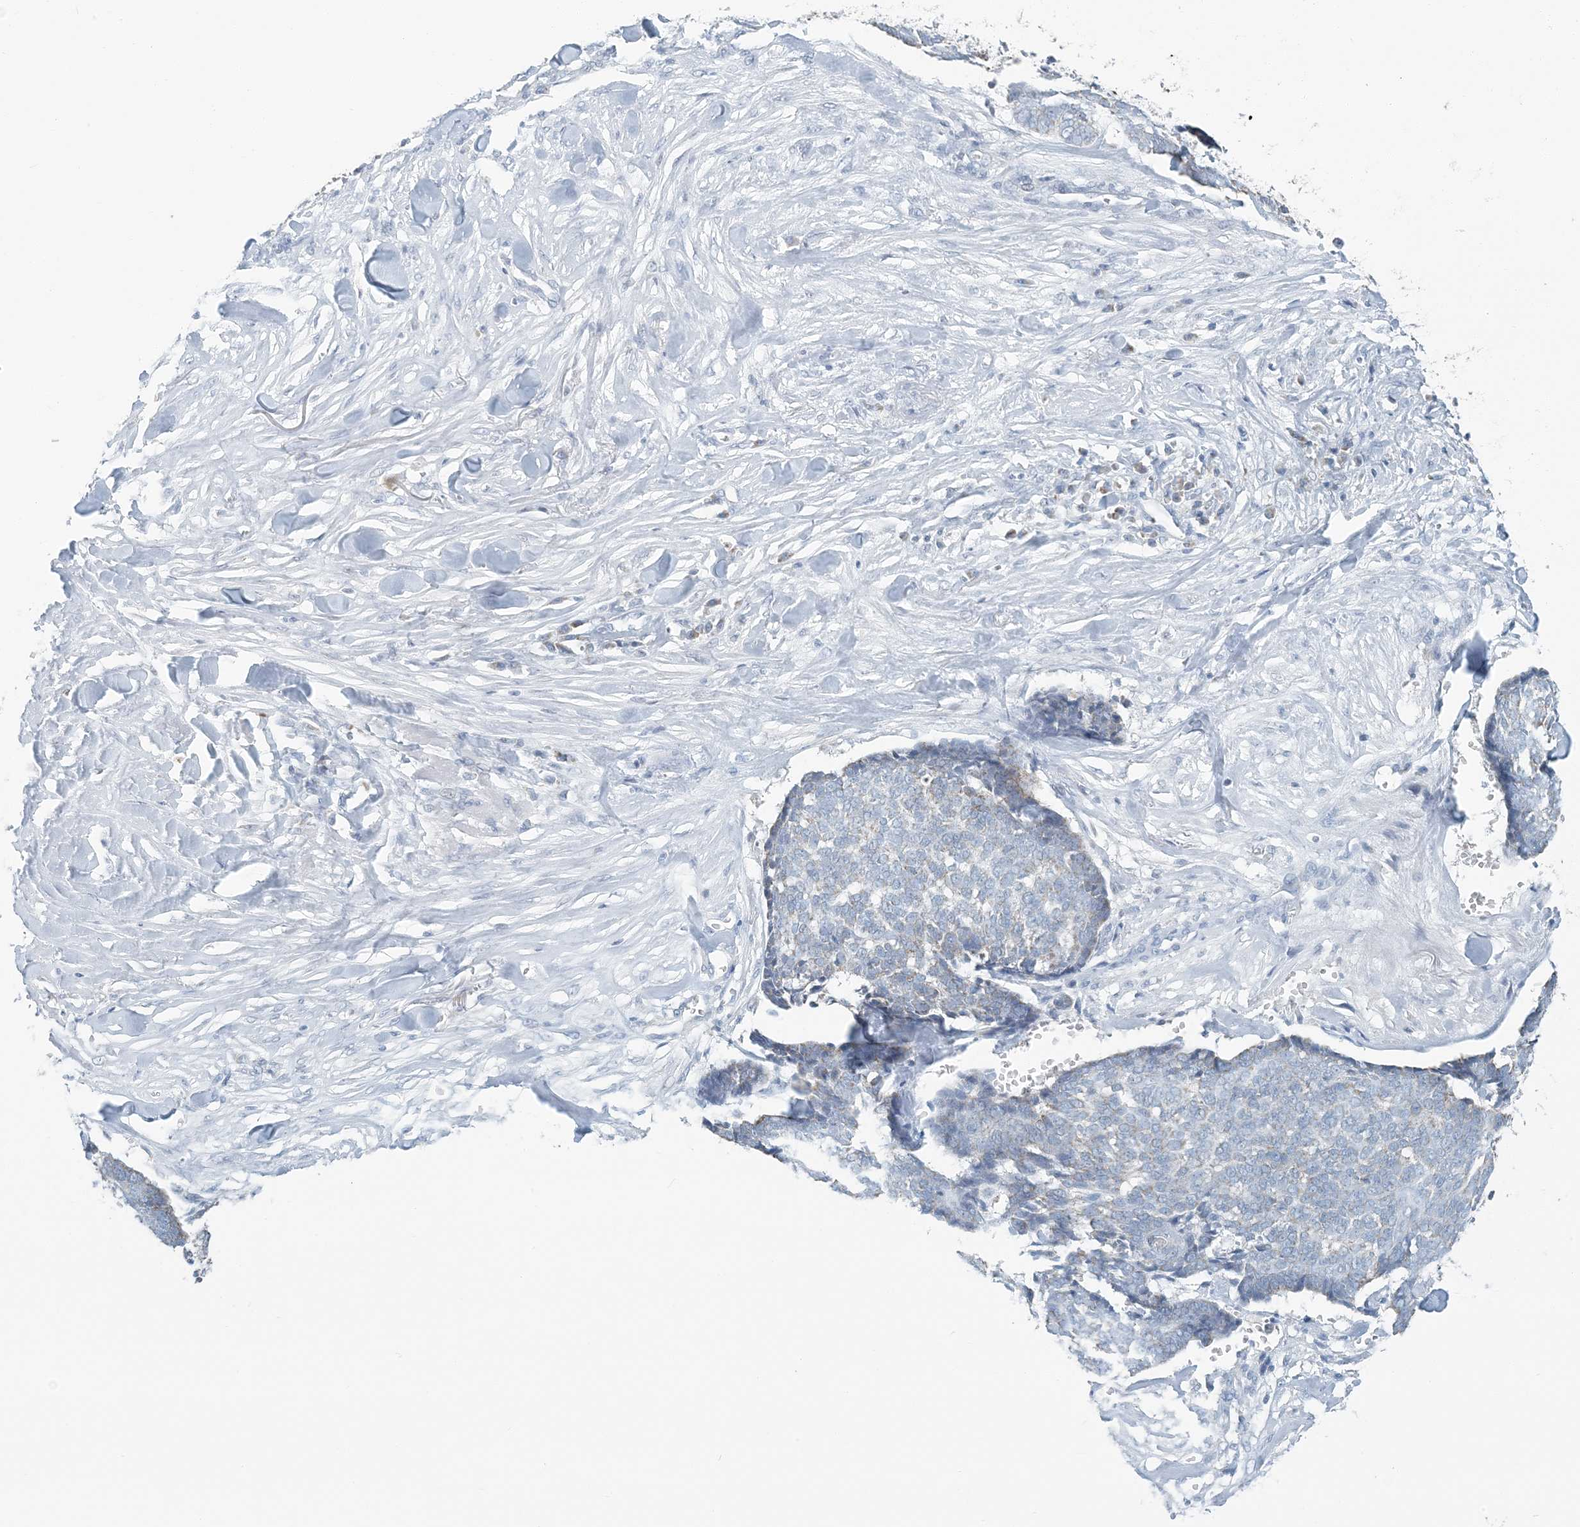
{"staining": {"intensity": "negative", "quantity": "none", "location": "none"}, "tissue": "skin cancer", "cell_type": "Tumor cells", "image_type": "cancer", "snomed": [{"axis": "morphology", "description": "Basal cell carcinoma"}, {"axis": "topography", "description": "Skin"}], "caption": "Photomicrograph shows no protein staining in tumor cells of skin cancer tissue.", "gene": "BDH1", "patient": {"sex": "male", "age": 84}}